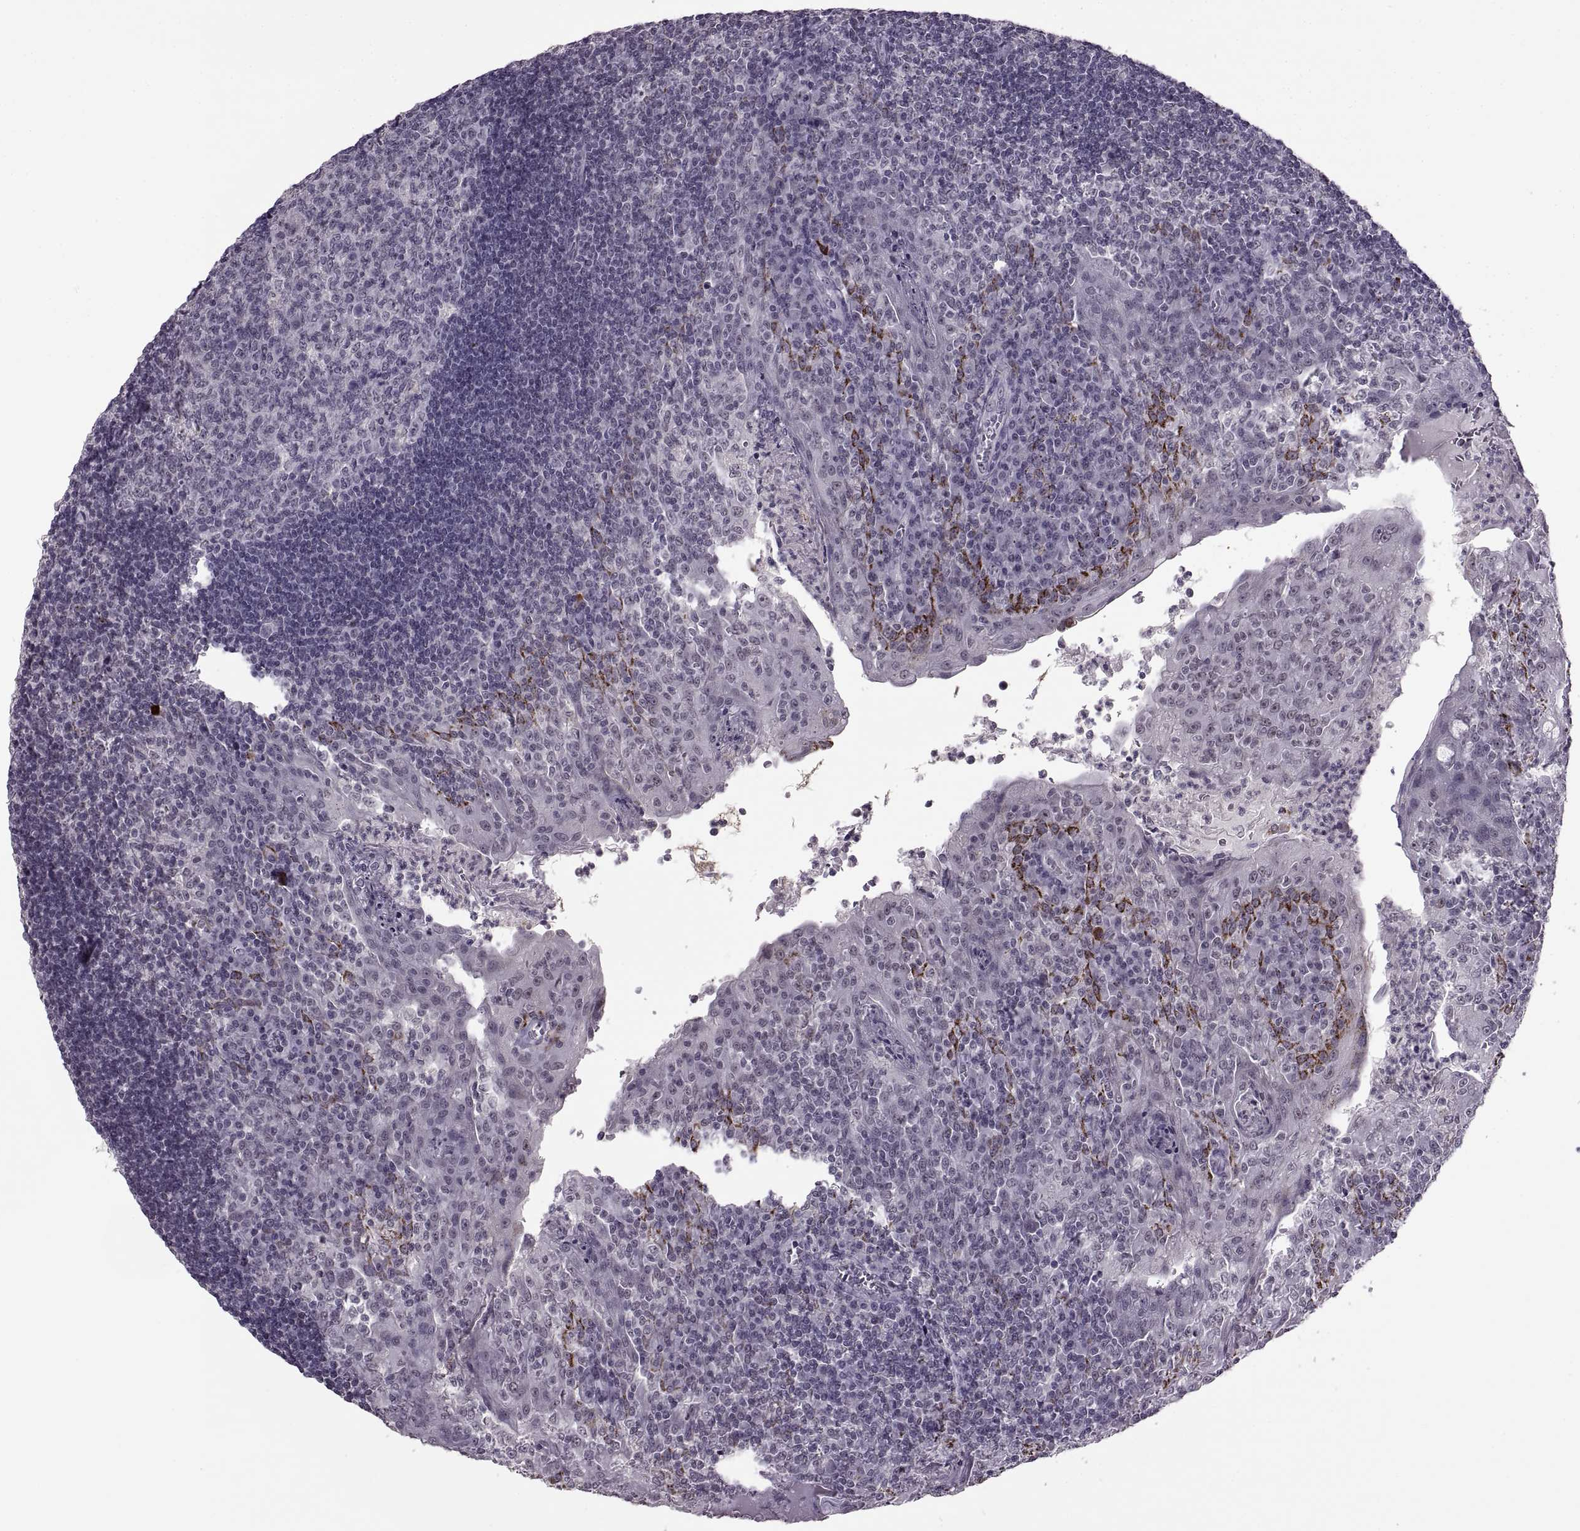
{"staining": {"intensity": "negative", "quantity": "none", "location": "none"}, "tissue": "tonsil", "cell_type": "Germinal center cells", "image_type": "normal", "snomed": [{"axis": "morphology", "description": "Normal tissue, NOS"}, {"axis": "topography", "description": "Tonsil"}], "caption": "The histopathology image exhibits no staining of germinal center cells in normal tonsil. (Stains: DAB IHC with hematoxylin counter stain, Microscopy: brightfield microscopy at high magnification).", "gene": "OTP", "patient": {"sex": "female", "age": 12}}